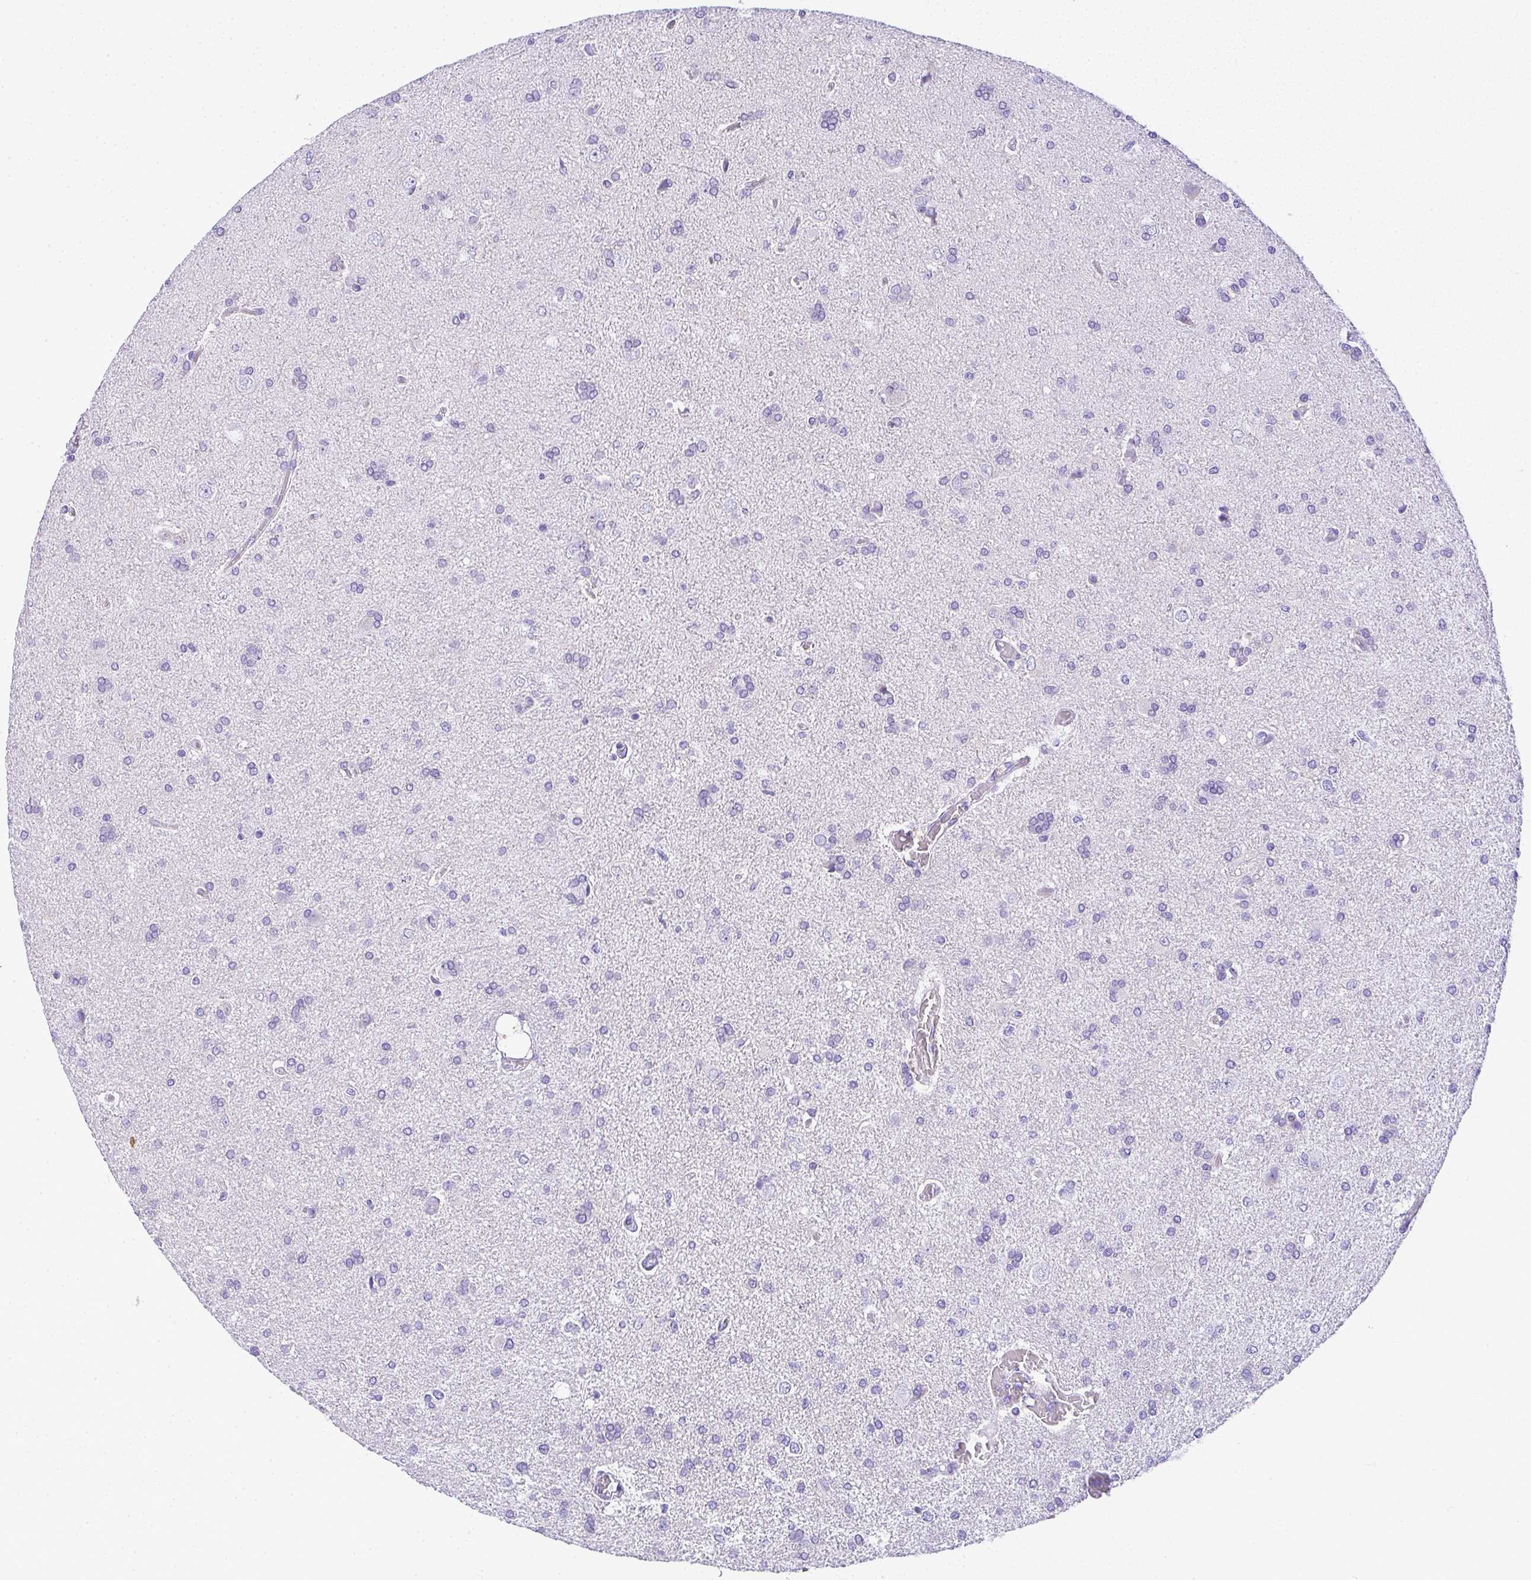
{"staining": {"intensity": "negative", "quantity": "none", "location": "none"}, "tissue": "glioma", "cell_type": "Tumor cells", "image_type": "cancer", "snomed": [{"axis": "morphology", "description": "Glioma, malignant, High grade"}, {"axis": "topography", "description": "Brain"}], "caption": "Image shows no protein expression in tumor cells of high-grade glioma (malignant) tissue.", "gene": "ADRA2C", "patient": {"sex": "male", "age": 68}}